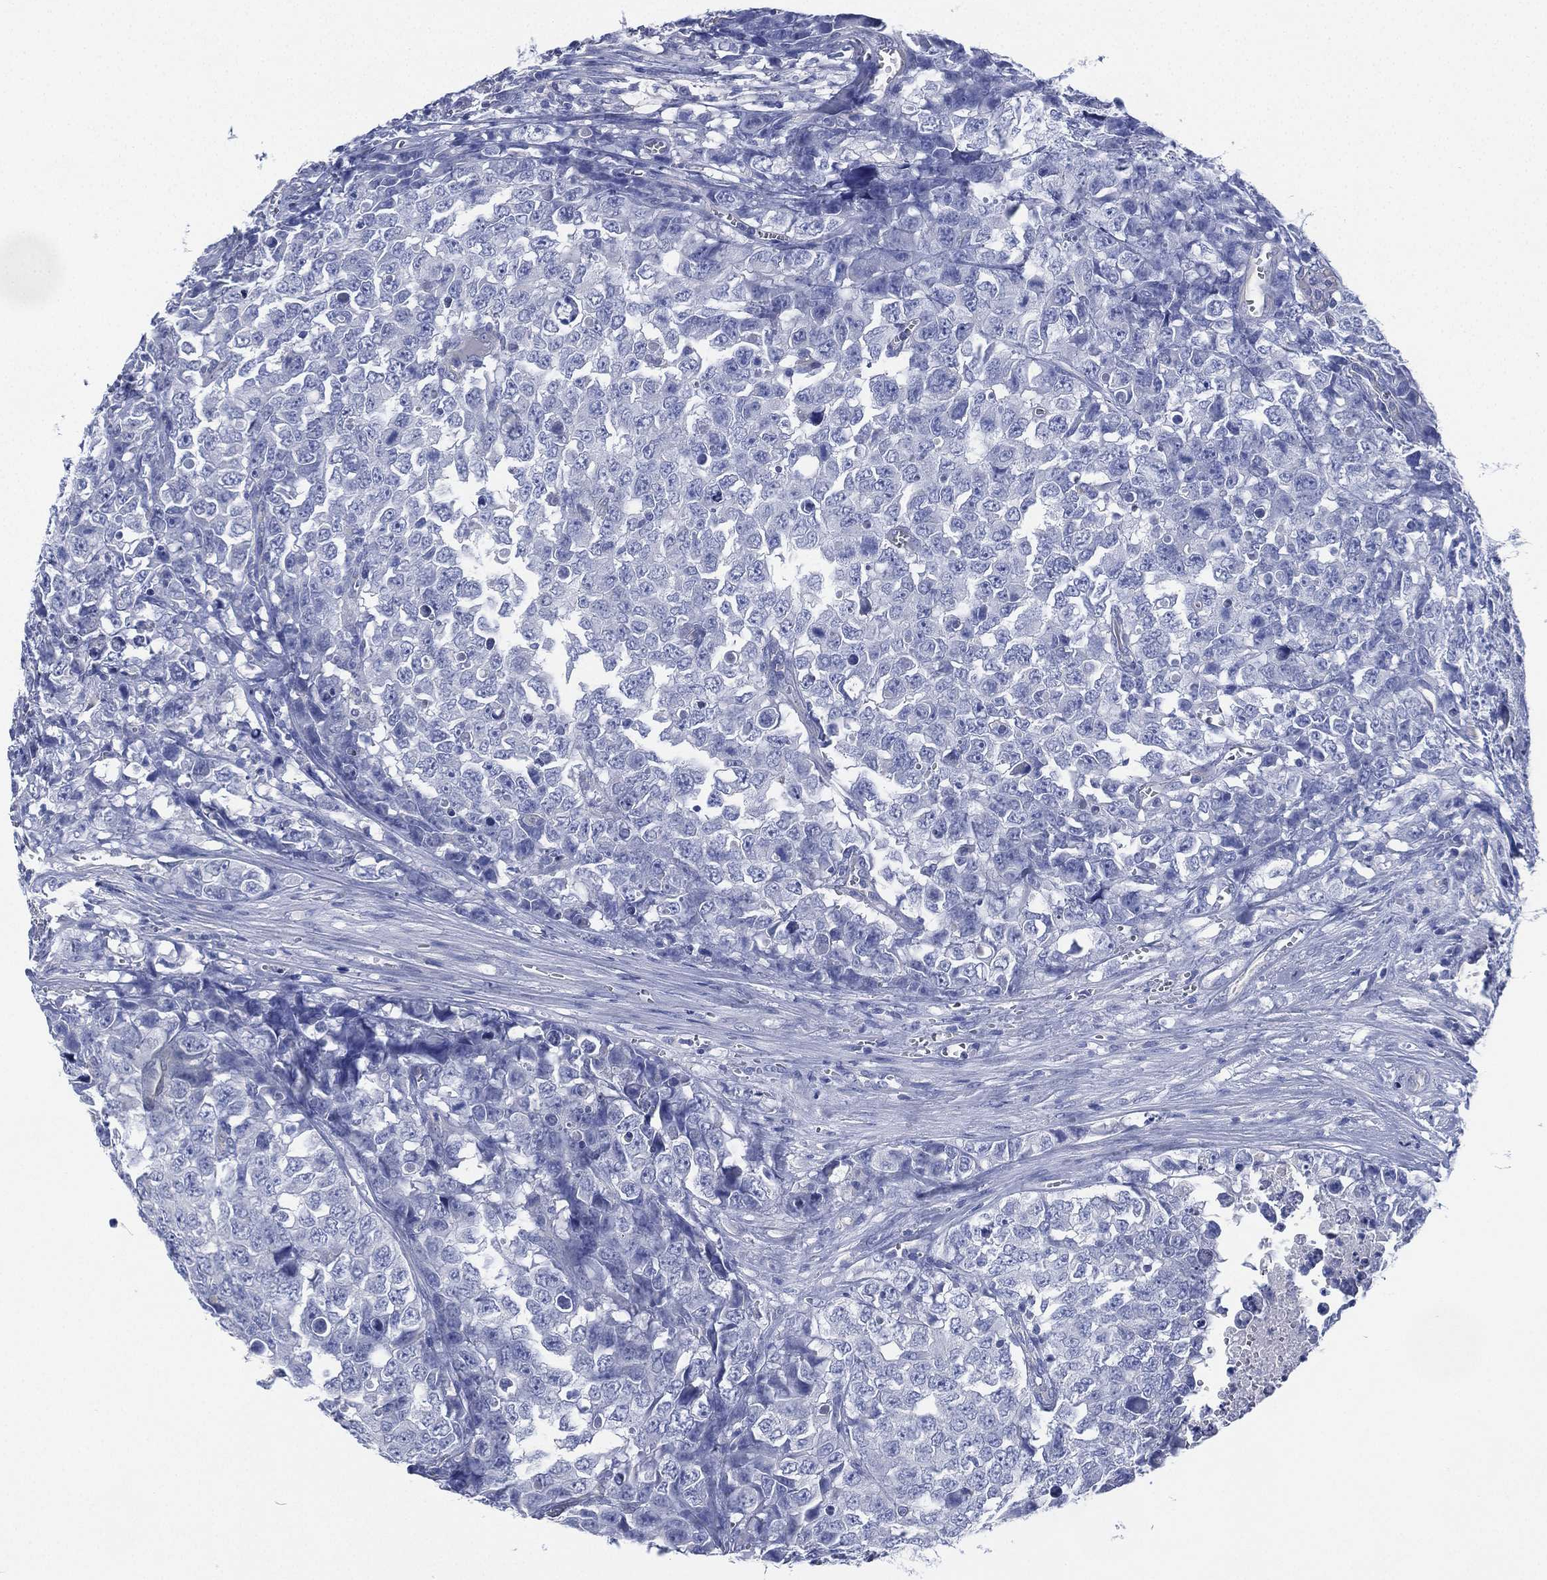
{"staining": {"intensity": "negative", "quantity": "none", "location": "none"}, "tissue": "testis cancer", "cell_type": "Tumor cells", "image_type": "cancer", "snomed": [{"axis": "morphology", "description": "Carcinoma, Embryonal, NOS"}, {"axis": "topography", "description": "Testis"}], "caption": "An image of human testis cancer (embryonal carcinoma) is negative for staining in tumor cells.", "gene": "CCDC70", "patient": {"sex": "male", "age": 23}}